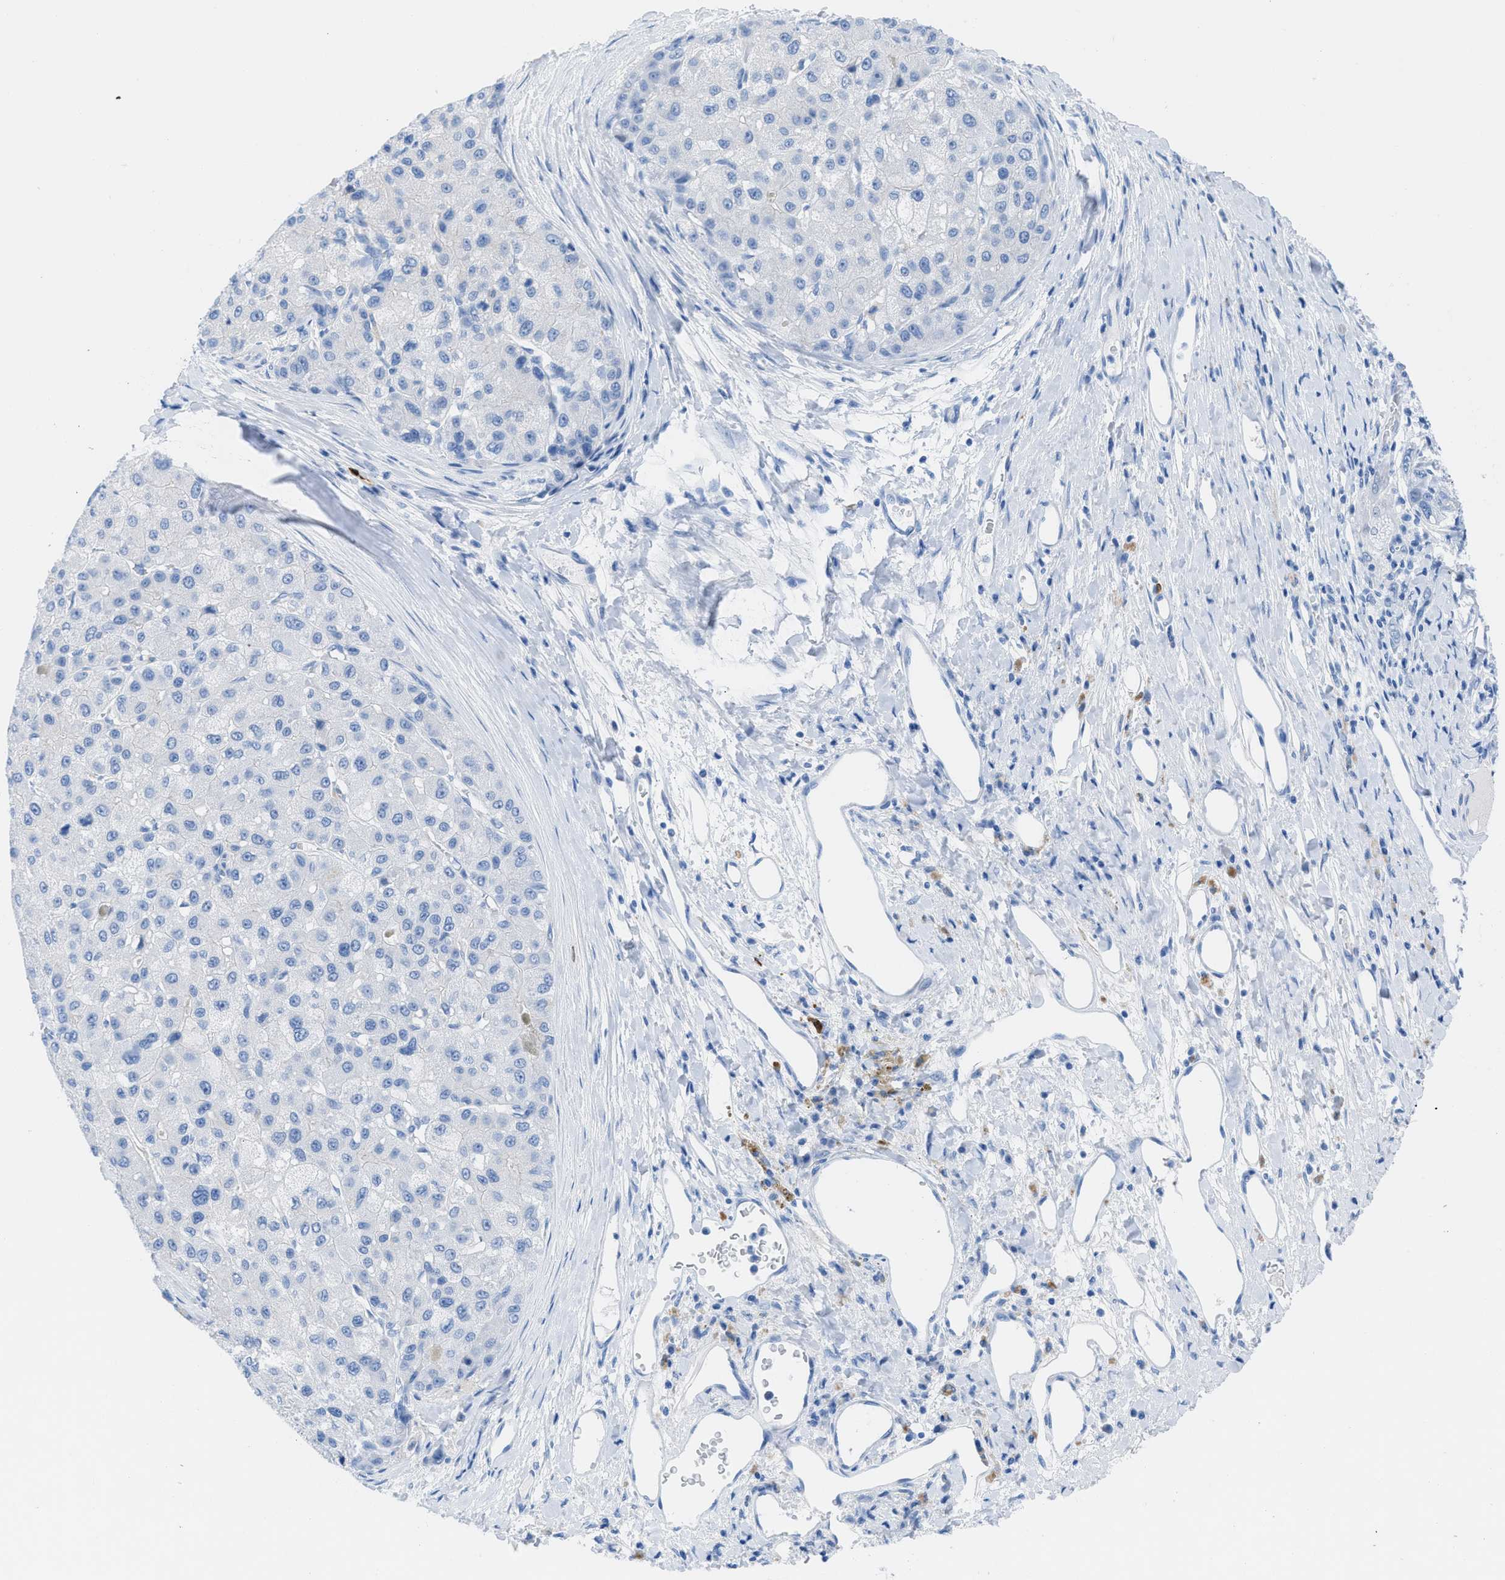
{"staining": {"intensity": "negative", "quantity": "none", "location": "none"}, "tissue": "liver cancer", "cell_type": "Tumor cells", "image_type": "cancer", "snomed": [{"axis": "morphology", "description": "Carcinoma, Hepatocellular, NOS"}, {"axis": "topography", "description": "Liver"}], "caption": "High power microscopy photomicrograph of an IHC micrograph of liver hepatocellular carcinoma, revealing no significant expression in tumor cells.", "gene": "TCL1A", "patient": {"sex": "male", "age": 80}}